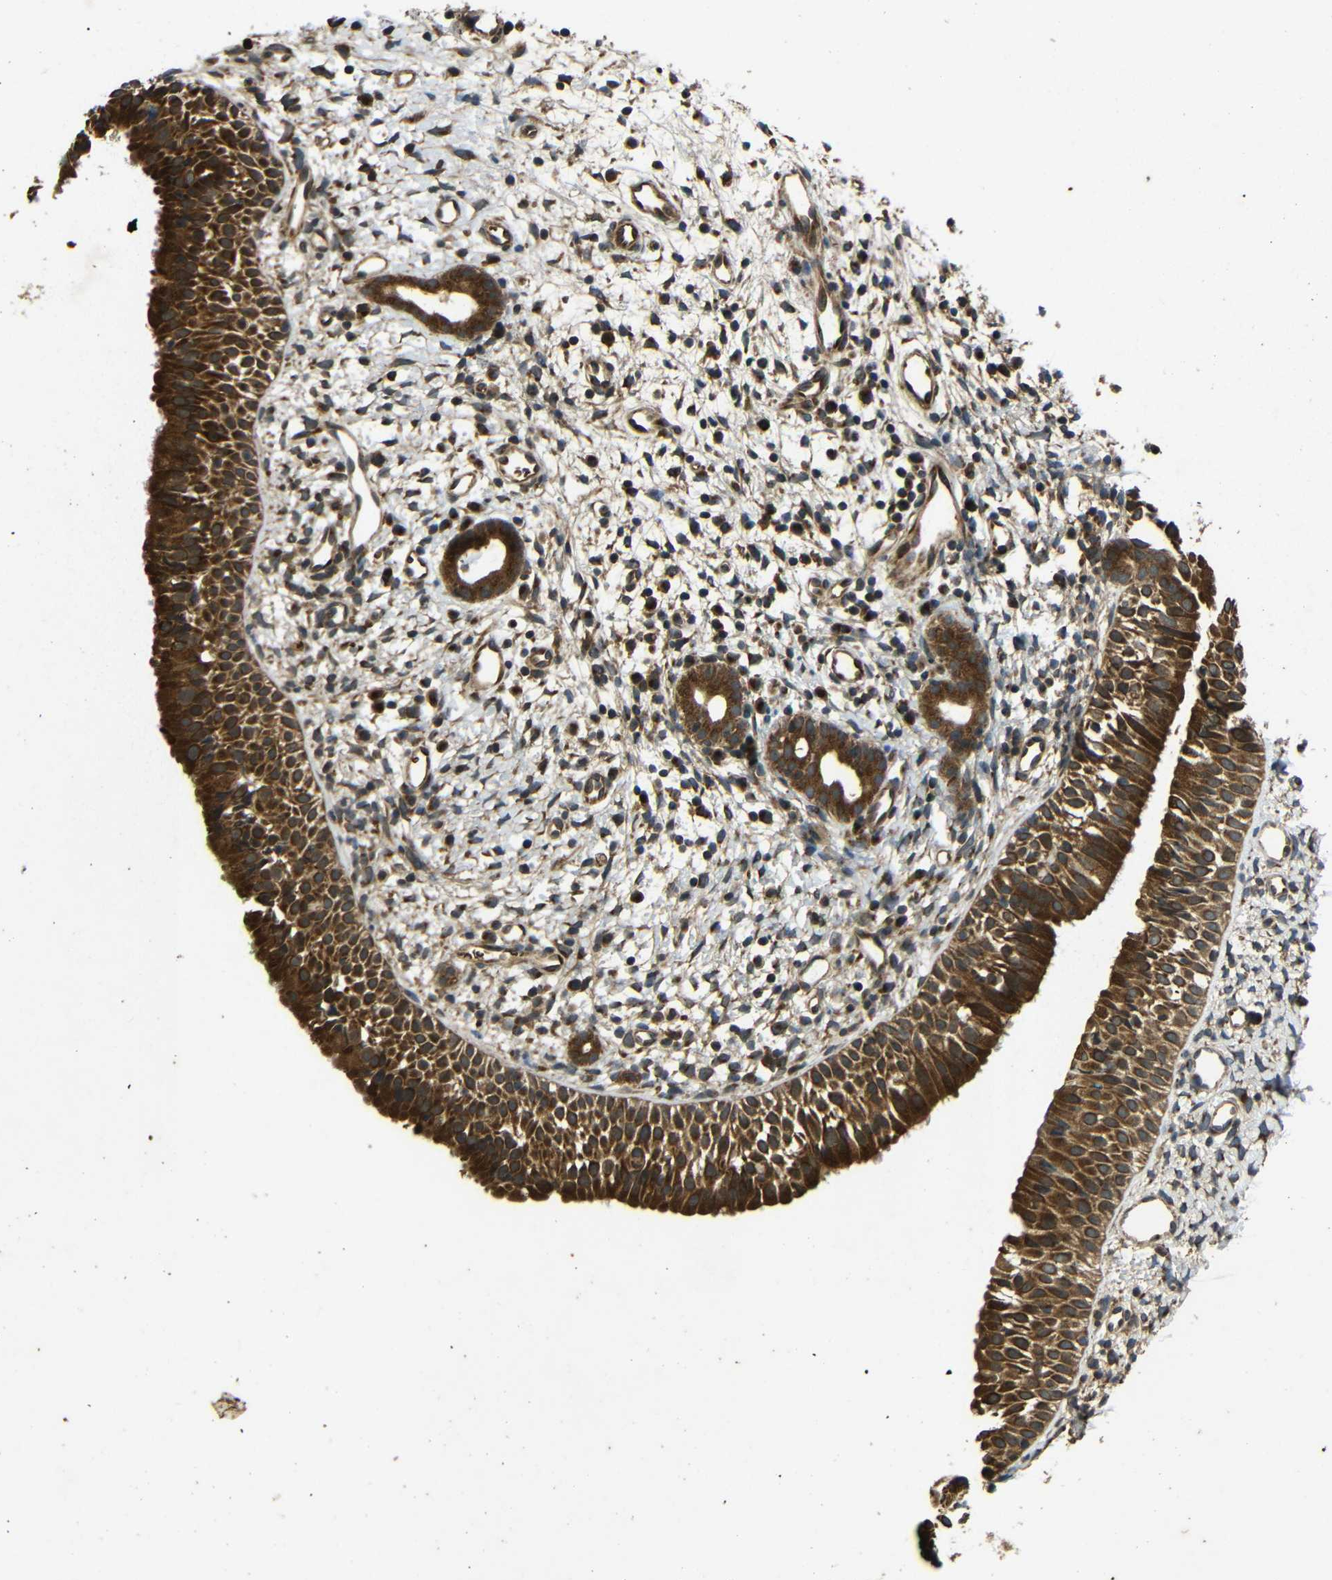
{"staining": {"intensity": "strong", "quantity": ">75%", "location": "cytoplasmic/membranous"}, "tissue": "nasopharynx", "cell_type": "Respiratory epithelial cells", "image_type": "normal", "snomed": [{"axis": "morphology", "description": "Normal tissue, NOS"}, {"axis": "topography", "description": "Nasopharynx"}], "caption": "Immunohistochemical staining of normal human nasopharynx demonstrates high levels of strong cytoplasmic/membranous expression in approximately >75% of respiratory epithelial cells.", "gene": "TRPC1", "patient": {"sex": "male", "age": 22}}